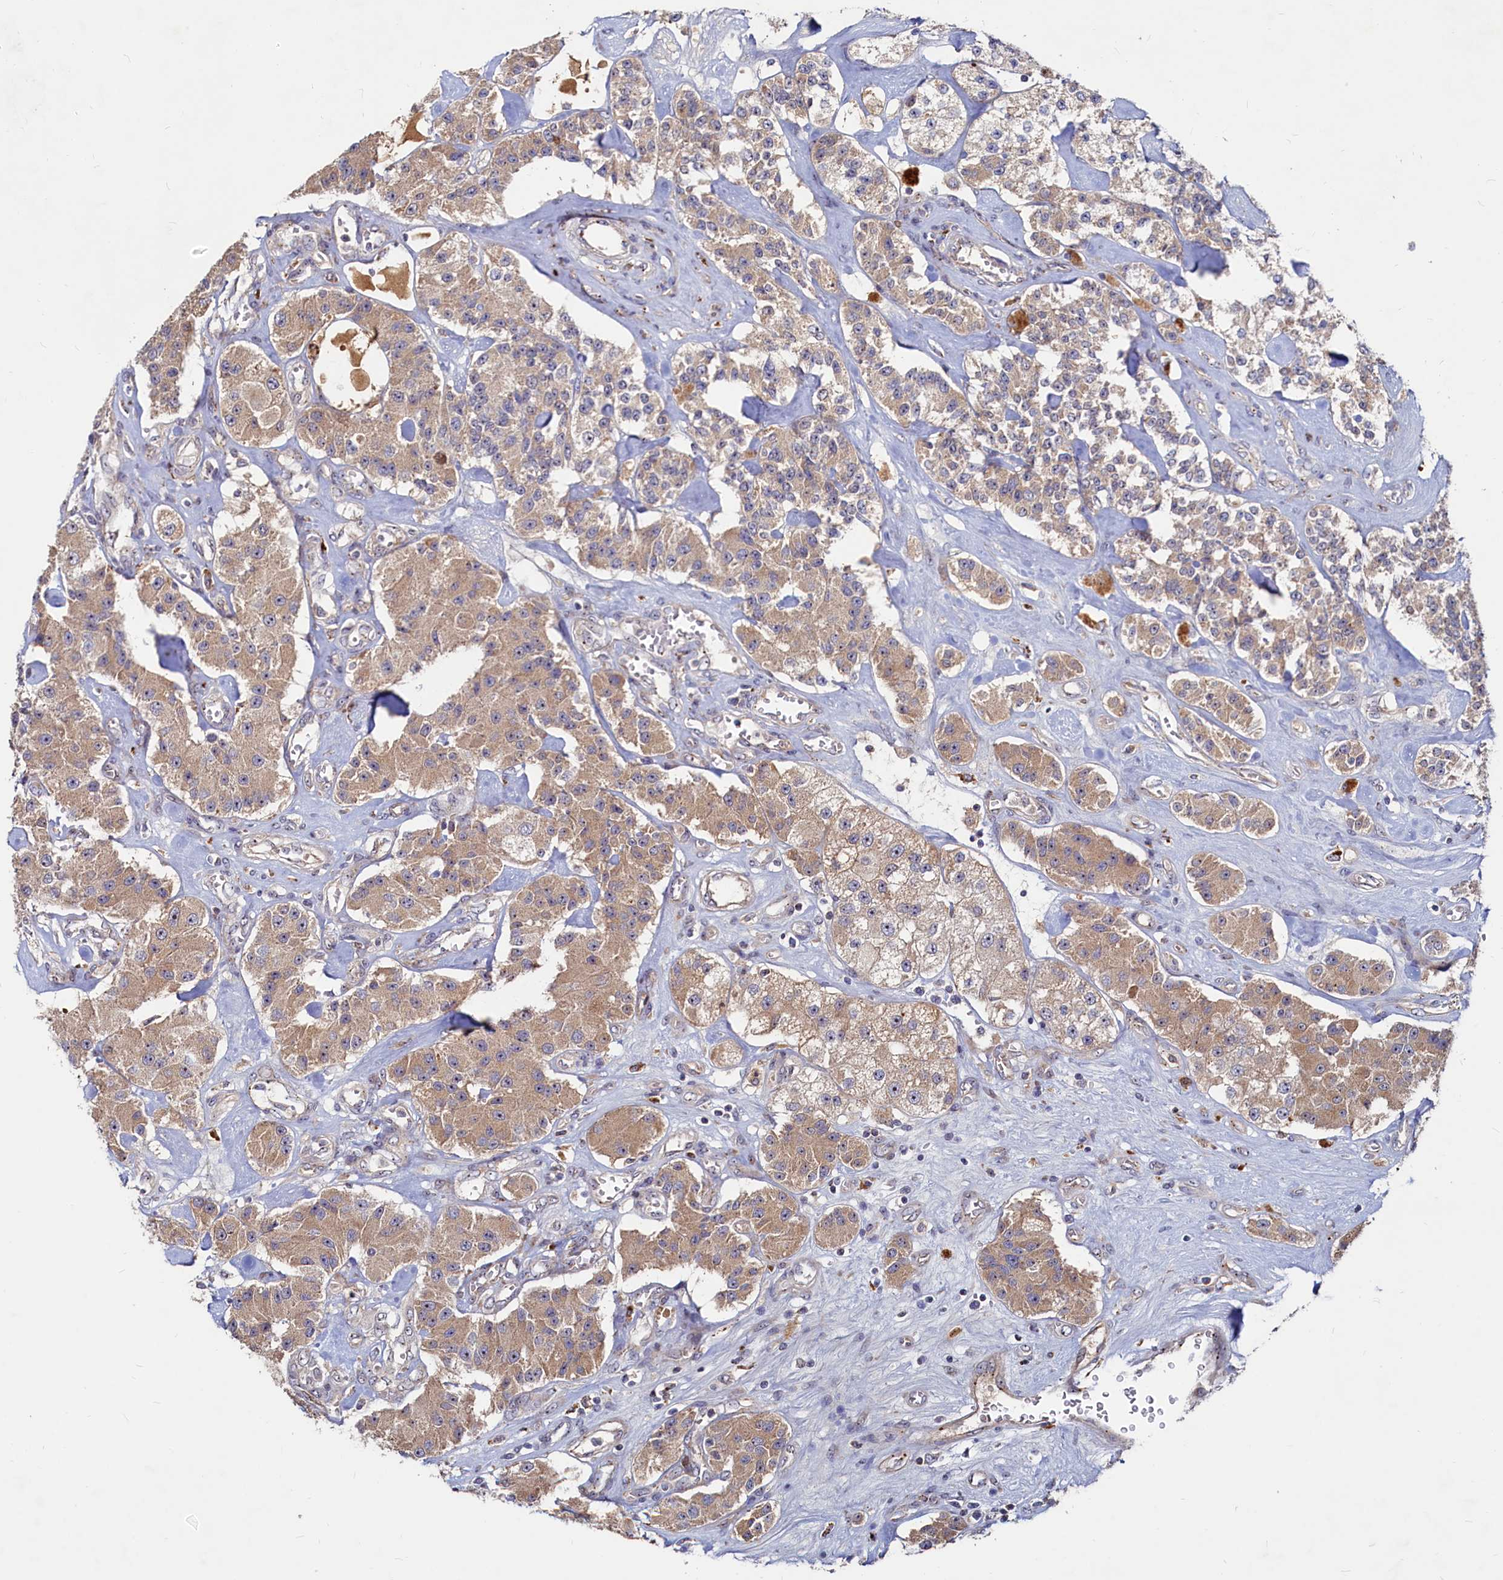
{"staining": {"intensity": "moderate", "quantity": ">75%", "location": "cytoplasmic/membranous,nuclear"}, "tissue": "carcinoid", "cell_type": "Tumor cells", "image_type": "cancer", "snomed": [{"axis": "morphology", "description": "Carcinoid, malignant, NOS"}, {"axis": "topography", "description": "Pancreas"}], "caption": "Protein expression analysis of human carcinoid reveals moderate cytoplasmic/membranous and nuclear staining in approximately >75% of tumor cells.", "gene": "RGS7BP", "patient": {"sex": "male", "age": 41}}